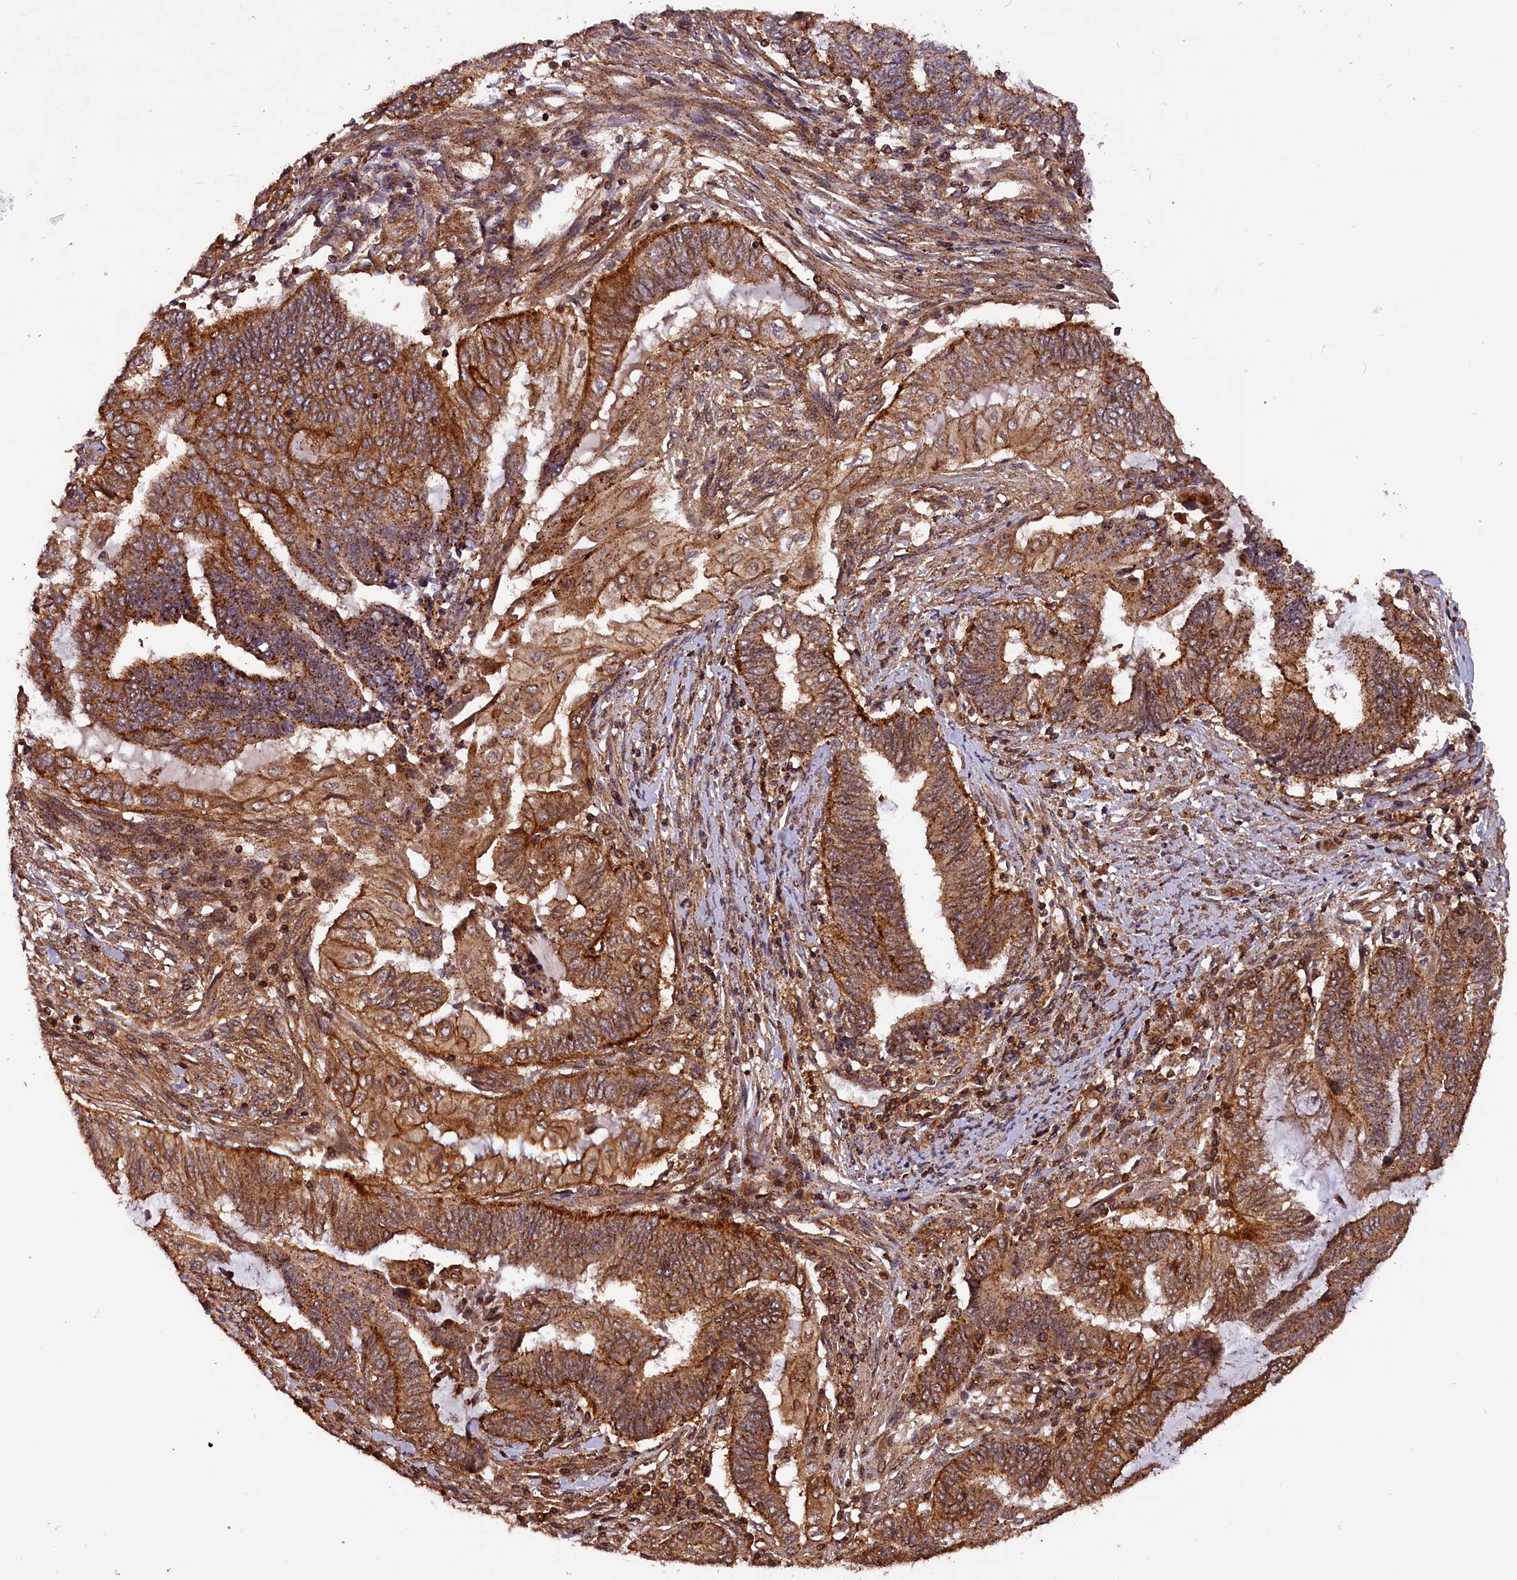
{"staining": {"intensity": "strong", "quantity": ">75%", "location": "cytoplasmic/membranous"}, "tissue": "endometrial cancer", "cell_type": "Tumor cells", "image_type": "cancer", "snomed": [{"axis": "morphology", "description": "Adenocarcinoma, NOS"}, {"axis": "topography", "description": "Uterus"}, {"axis": "topography", "description": "Endometrium"}], "caption": "An IHC histopathology image of tumor tissue is shown. Protein staining in brown highlights strong cytoplasmic/membranous positivity in endometrial adenocarcinoma within tumor cells.", "gene": "IST1", "patient": {"sex": "female", "age": 70}}